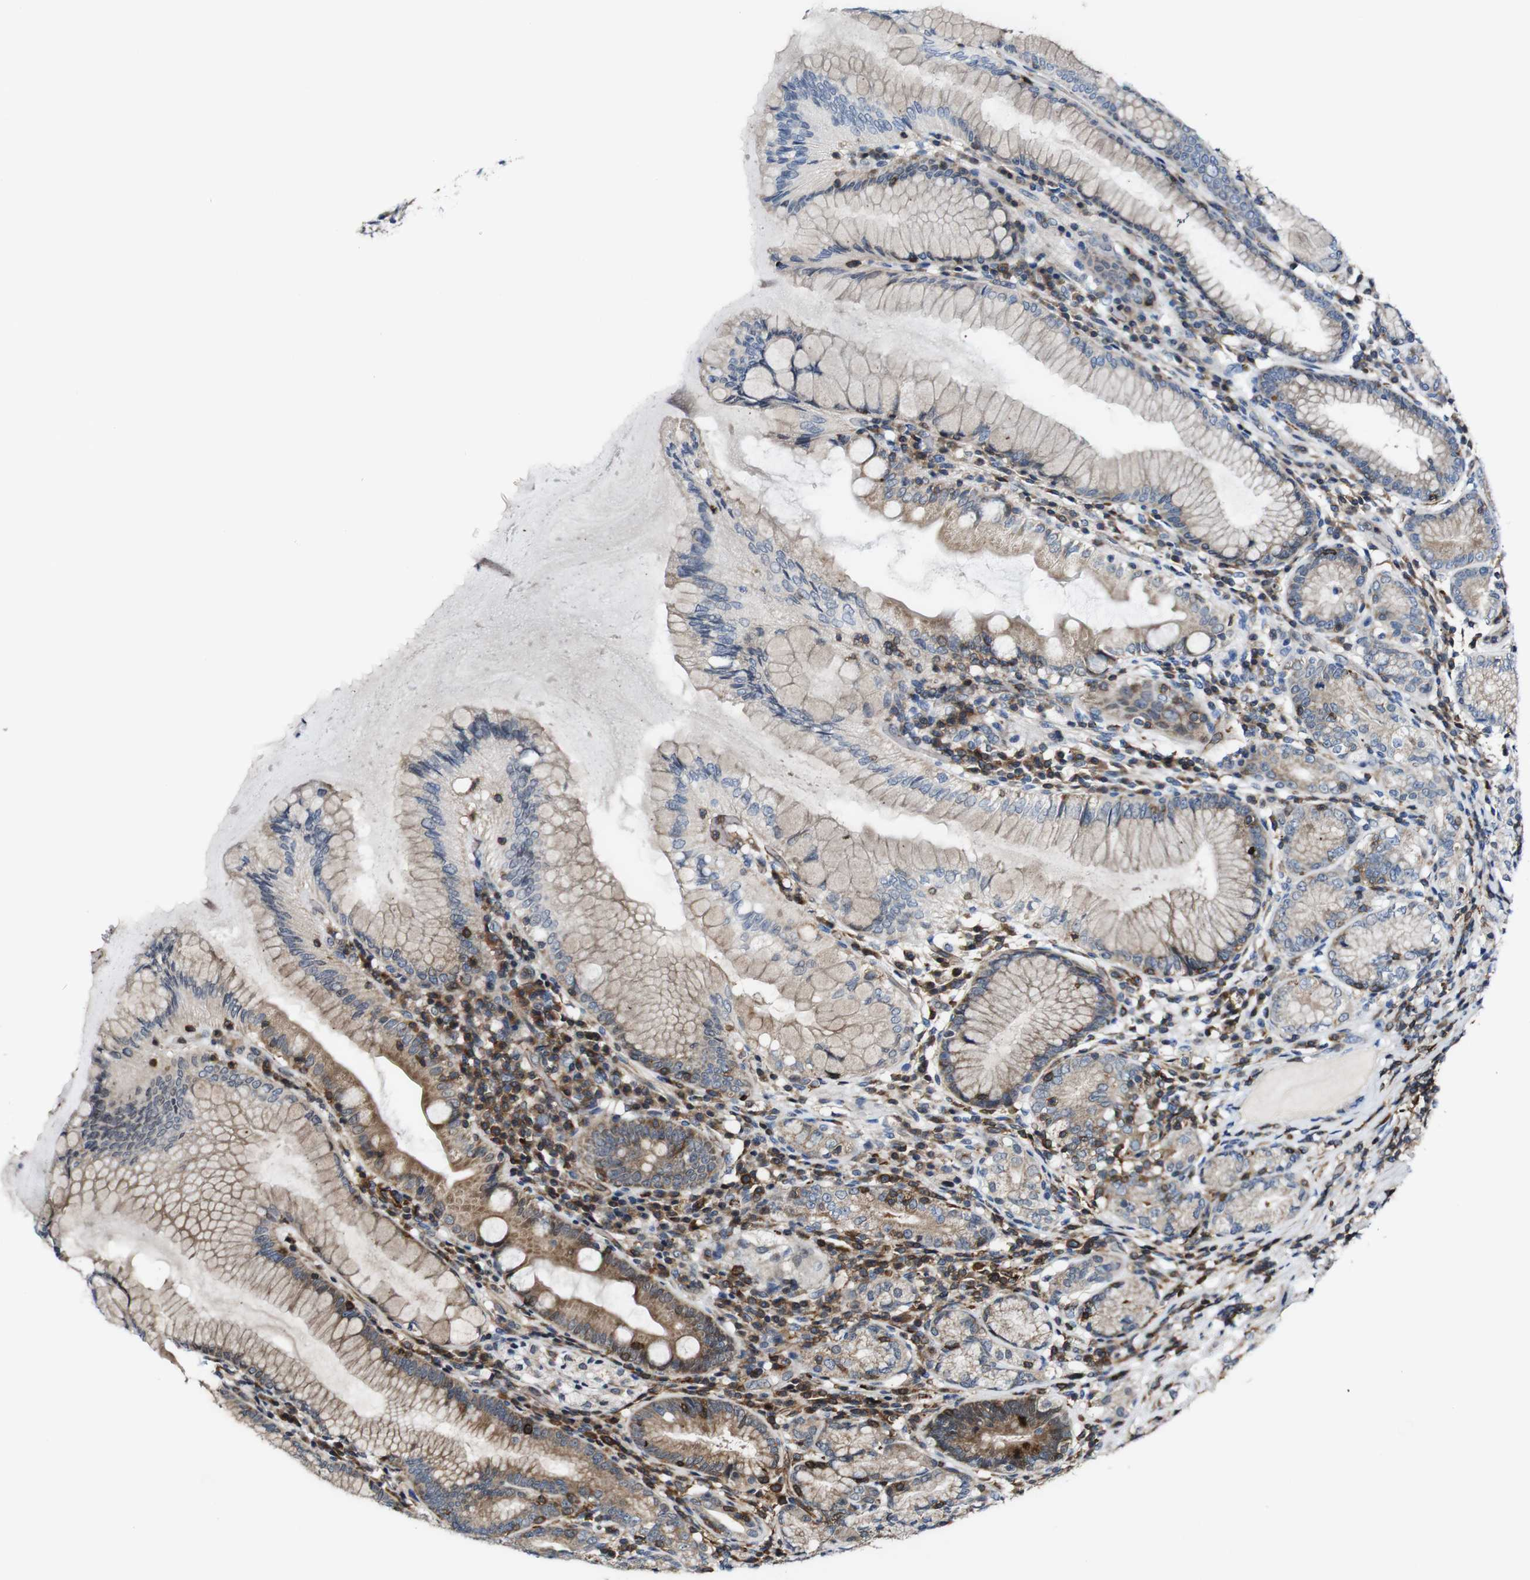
{"staining": {"intensity": "moderate", "quantity": "<25%", "location": "cytoplasmic/membranous"}, "tissue": "stomach", "cell_type": "Glandular cells", "image_type": "normal", "snomed": [{"axis": "morphology", "description": "Normal tissue, NOS"}, {"axis": "topography", "description": "Stomach, lower"}], "caption": "DAB (3,3'-diaminobenzidine) immunohistochemical staining of unremarkable human stomach reveals moderate cytoplasmic/membranous protein positivity in about <25% of glandular cells. The protein is stained brown, and the nuclei are stained in blue (DAB IHC with brightfield microscopy, high magnification).", "gene": "JAK2", "patient": {"sex": "female", "age": 76}}